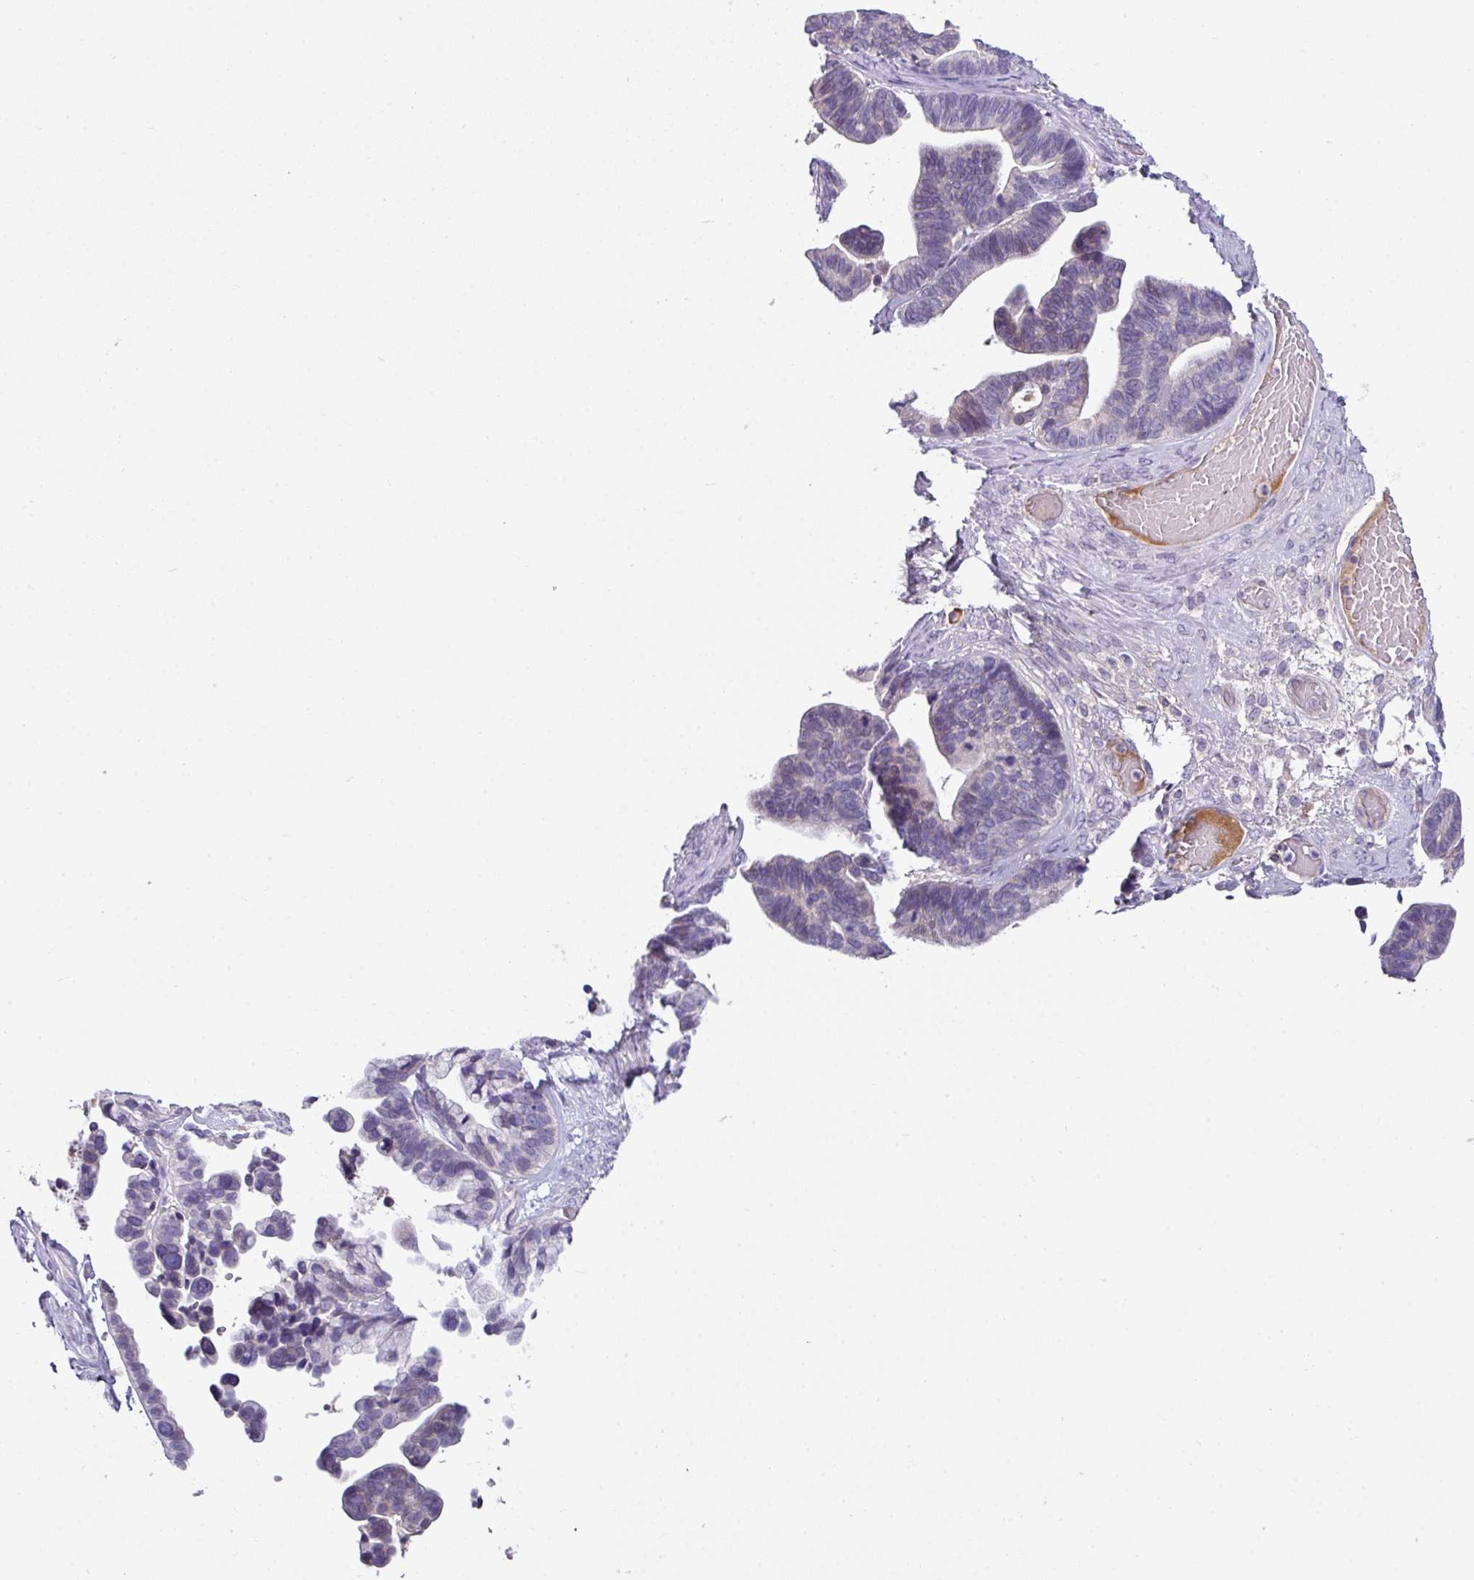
{"staining": {"intensity": "negative", "quantity": "none", "location": "none"}, "tissue": "ovarian cancer", "cell_type": "Tumor cells", "image_type": "cancer", "snomed": [{"axis": "morphology", "description": "Cystadenocarcinoma, serous, NOS"}, {"axis": "topography", "description": "Ovary"}], "caption": "IHC histopathology image of neoplastic tissue: ovarian cancer (serous cystadenocarcinoma) stained with DAB shows no significant protein positivity in tumor cells.", "gene": "SLAMF6", "patient": {"sex": "female", "age": 56}}